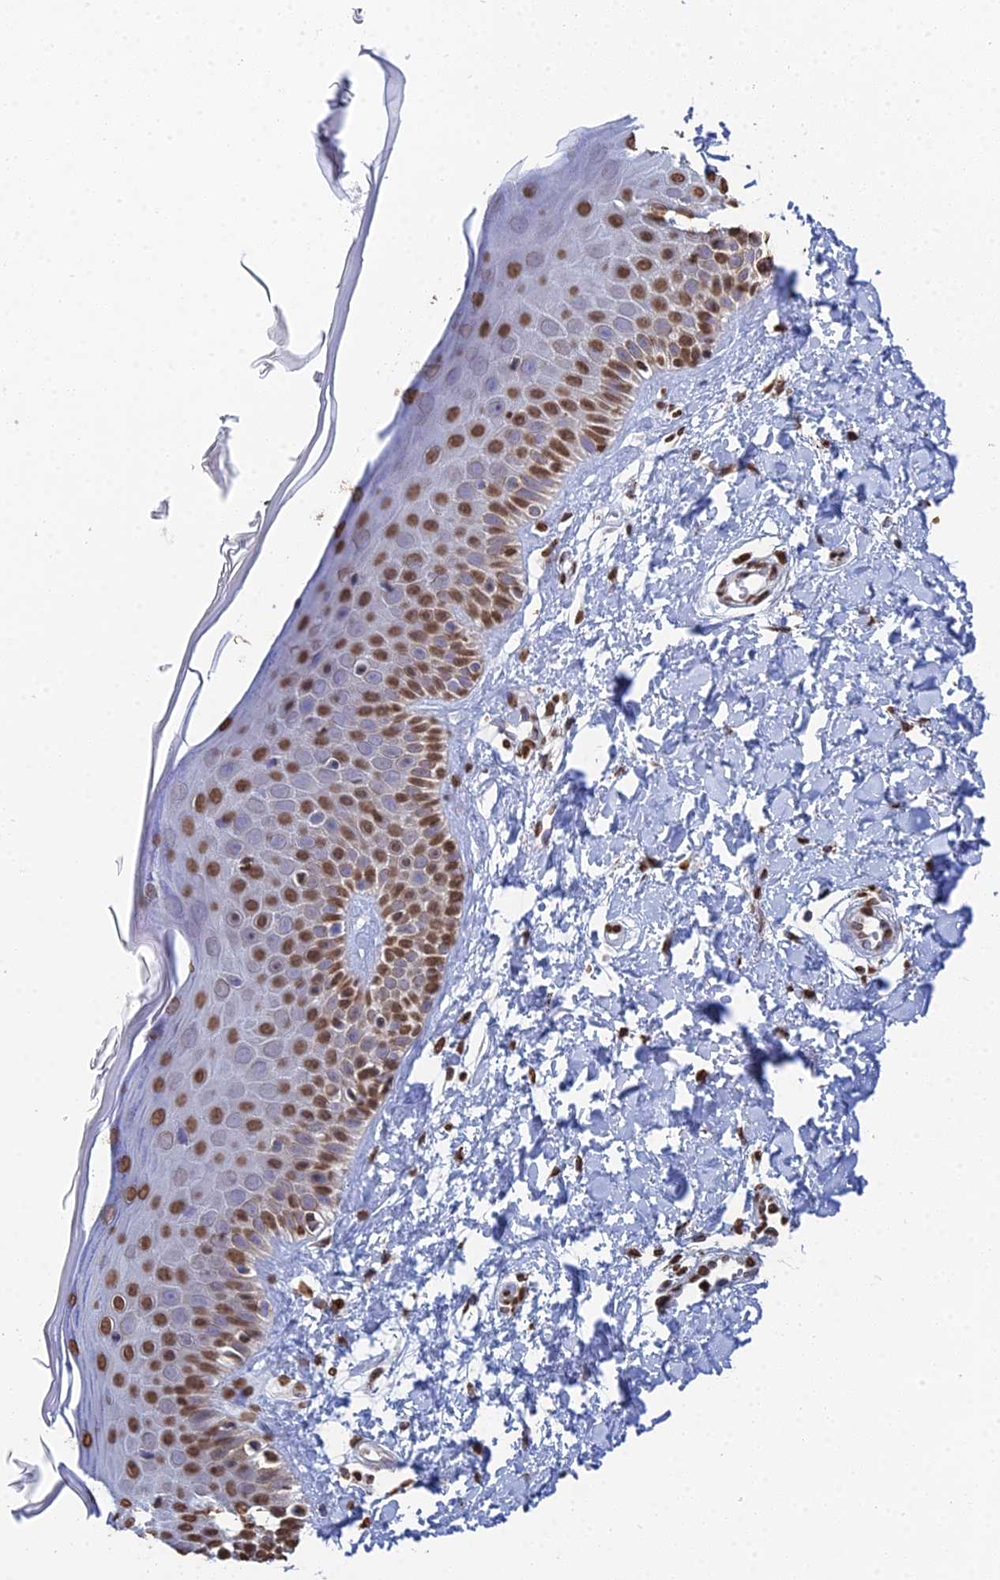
{"staining": {"intensity": "moderate", "quantity": ">75%", "location": "nuclear"}, "tissue": "skin", "cell_type": "Fibroblasts", "image_type": "normal", "snomed": [{"axis": "morphology", "description": "Normal tissue, NOS"}, {"axis": "topography", "description": "Skin"}], "caption": "This is a micrograph of IHC staining of benign skin, which shows moderate expression in the nuclear of fibroblasts.", "gene": "GBP3", "patient": {"sex": "male", "age": 52}}